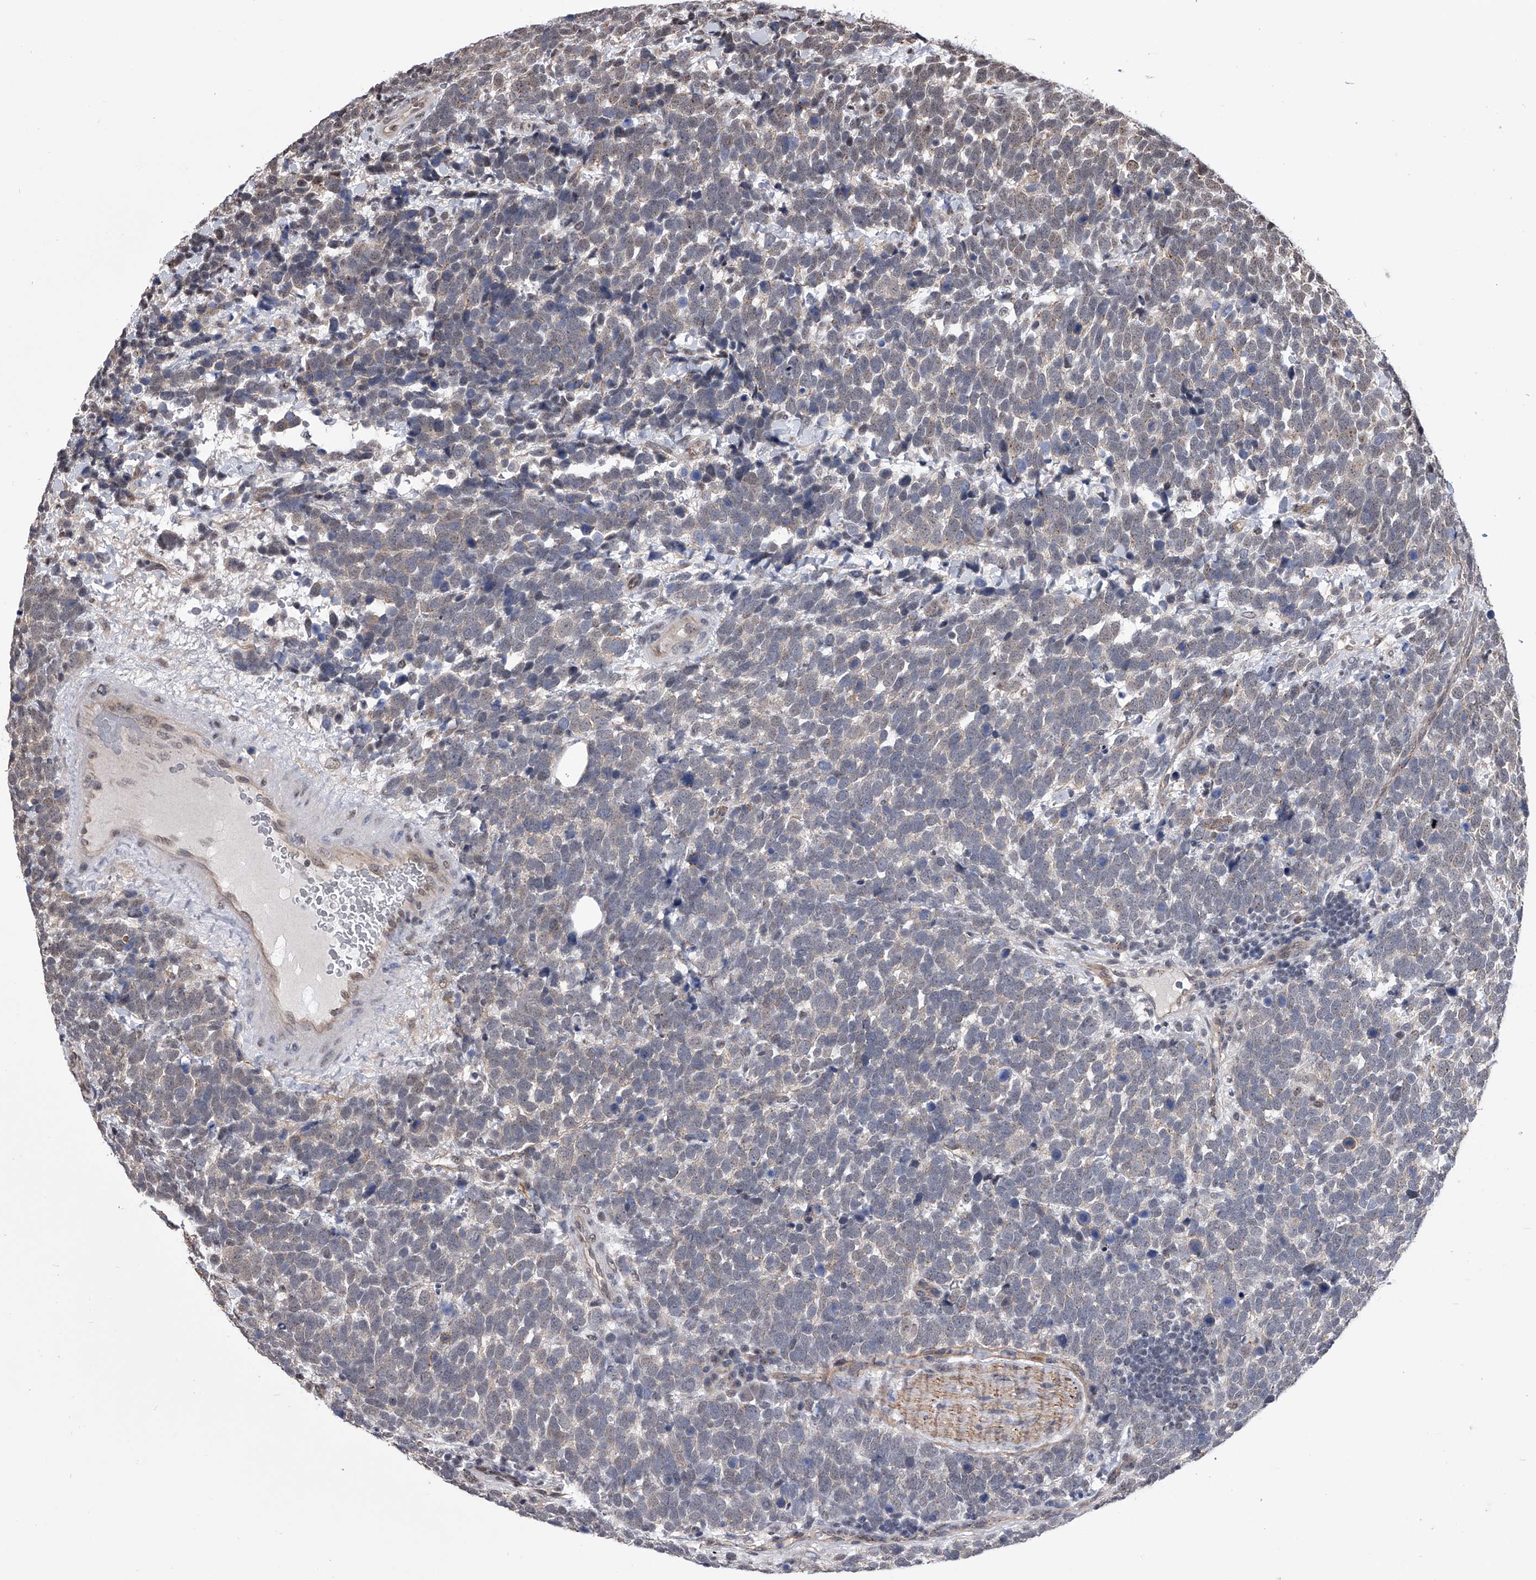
{"staining": {"intensity": "negative", "quantity": "none", "location": "none"}, "tissue": "urothelial cancer", "cell_type": "Tumor cells", "image_type": "cancer", "snomed": [{"axis": "morphology", "description": "Urothelial carcinoma, High grade"}, {"axis": "topography", "description": "Urinary bladder"}], "caption": "Tumor cells show no significant protein positivity in high-grade urothelial carcinoma.", "gene": "ZNF76", "patient": {"sex": "female", "age": 82}}